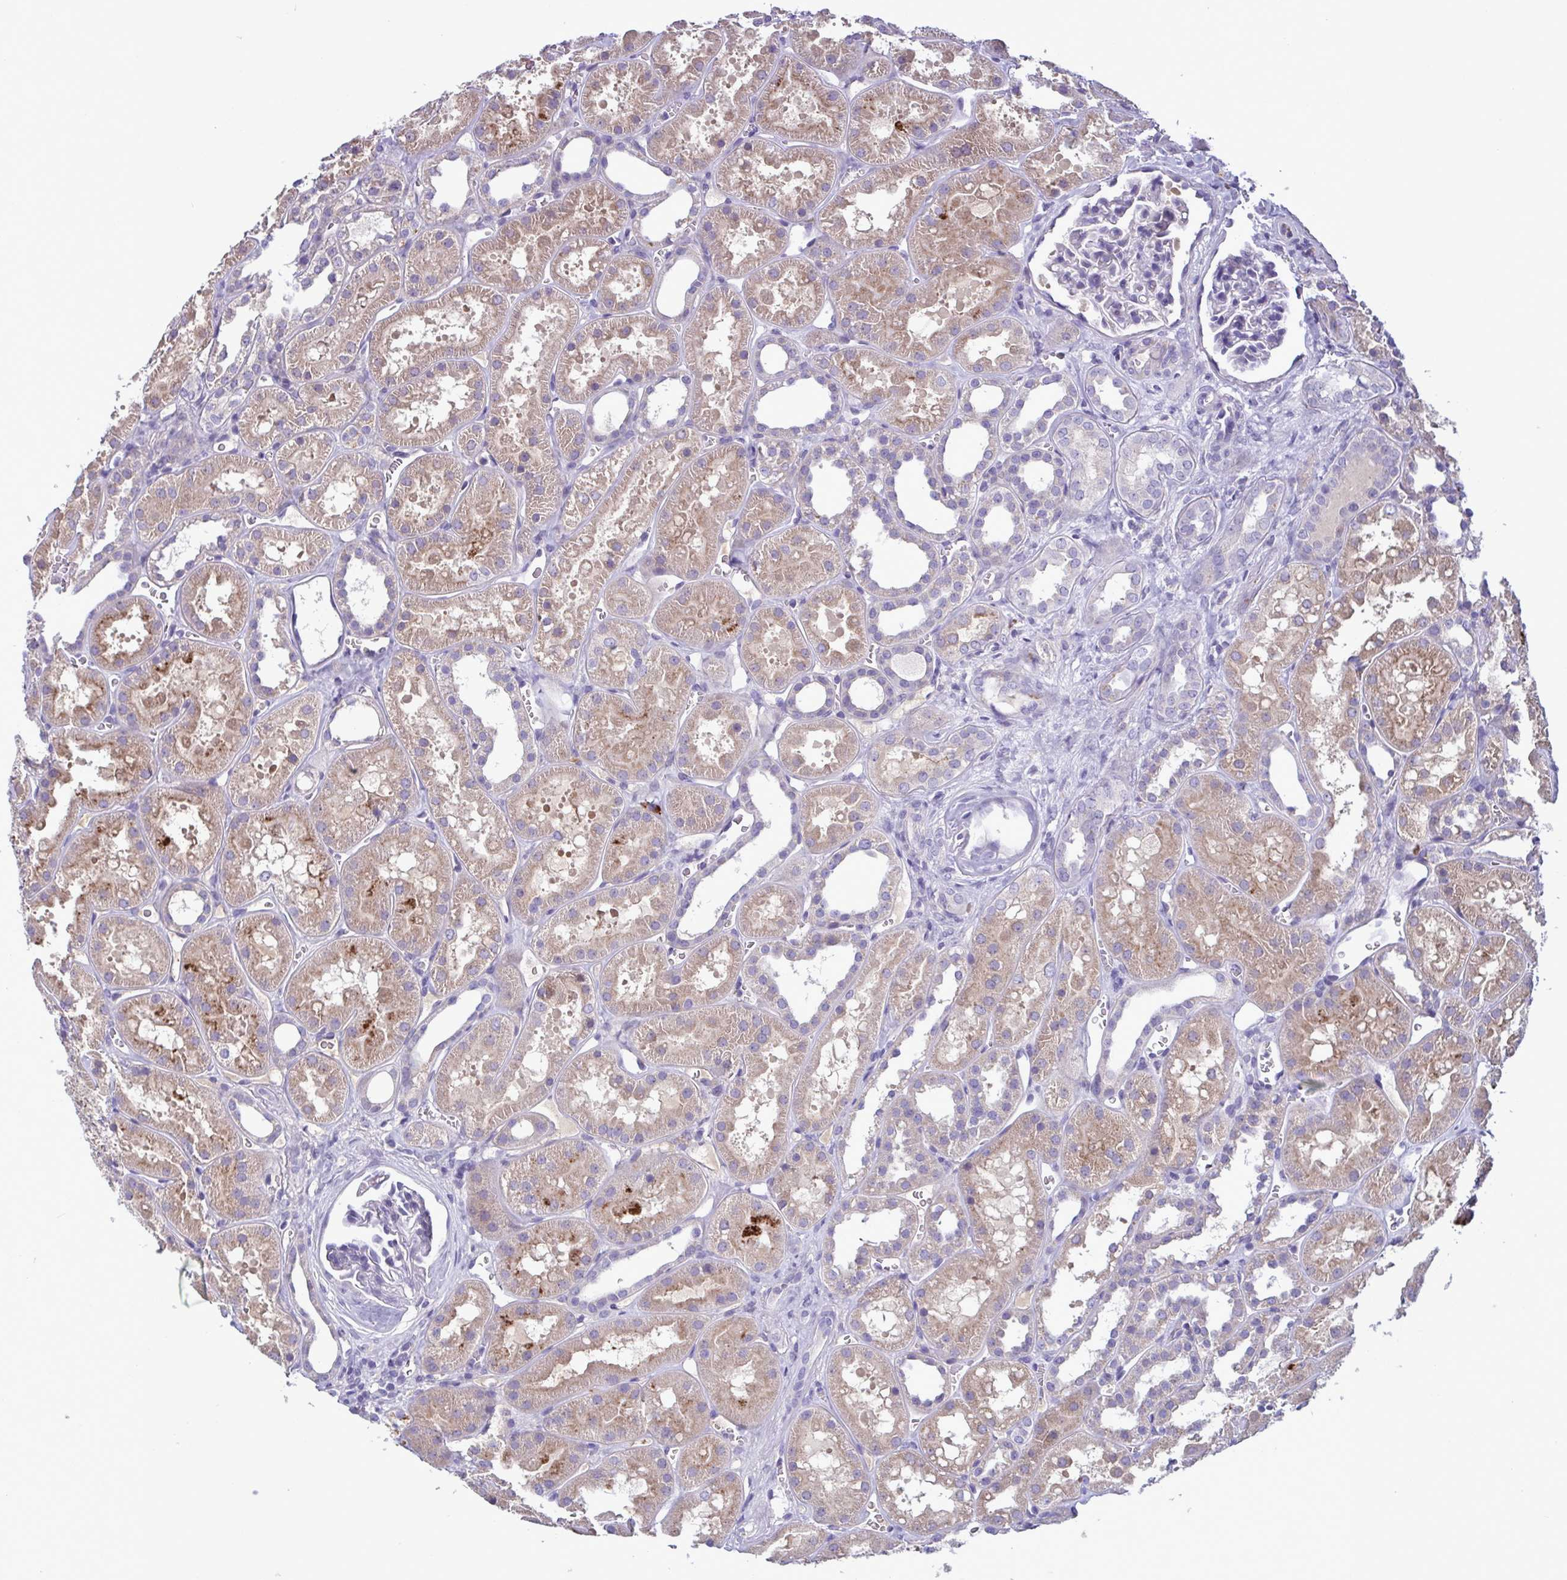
{"staining": {"intensity": "negative", "quantity": "none", "location": "none"}, "tissue": "kidney", "cell_type": "Cells in glomeruli", "image_type": "normal", "snomed": [{"axis": "morphology", "description": "Normal tissue, NOS"}, {"axis": "topography", "description": "Kidney"}], "caption": "Kidney was stained to show a protein in brown. There is no significant staining in cells in glomeruli. (Brightfield microscopy of DAB (3,3'-diaminobenzidine) IHC at high magnification).", "gene": "F13B", "patient": {"sex": "female", "age": 41}}